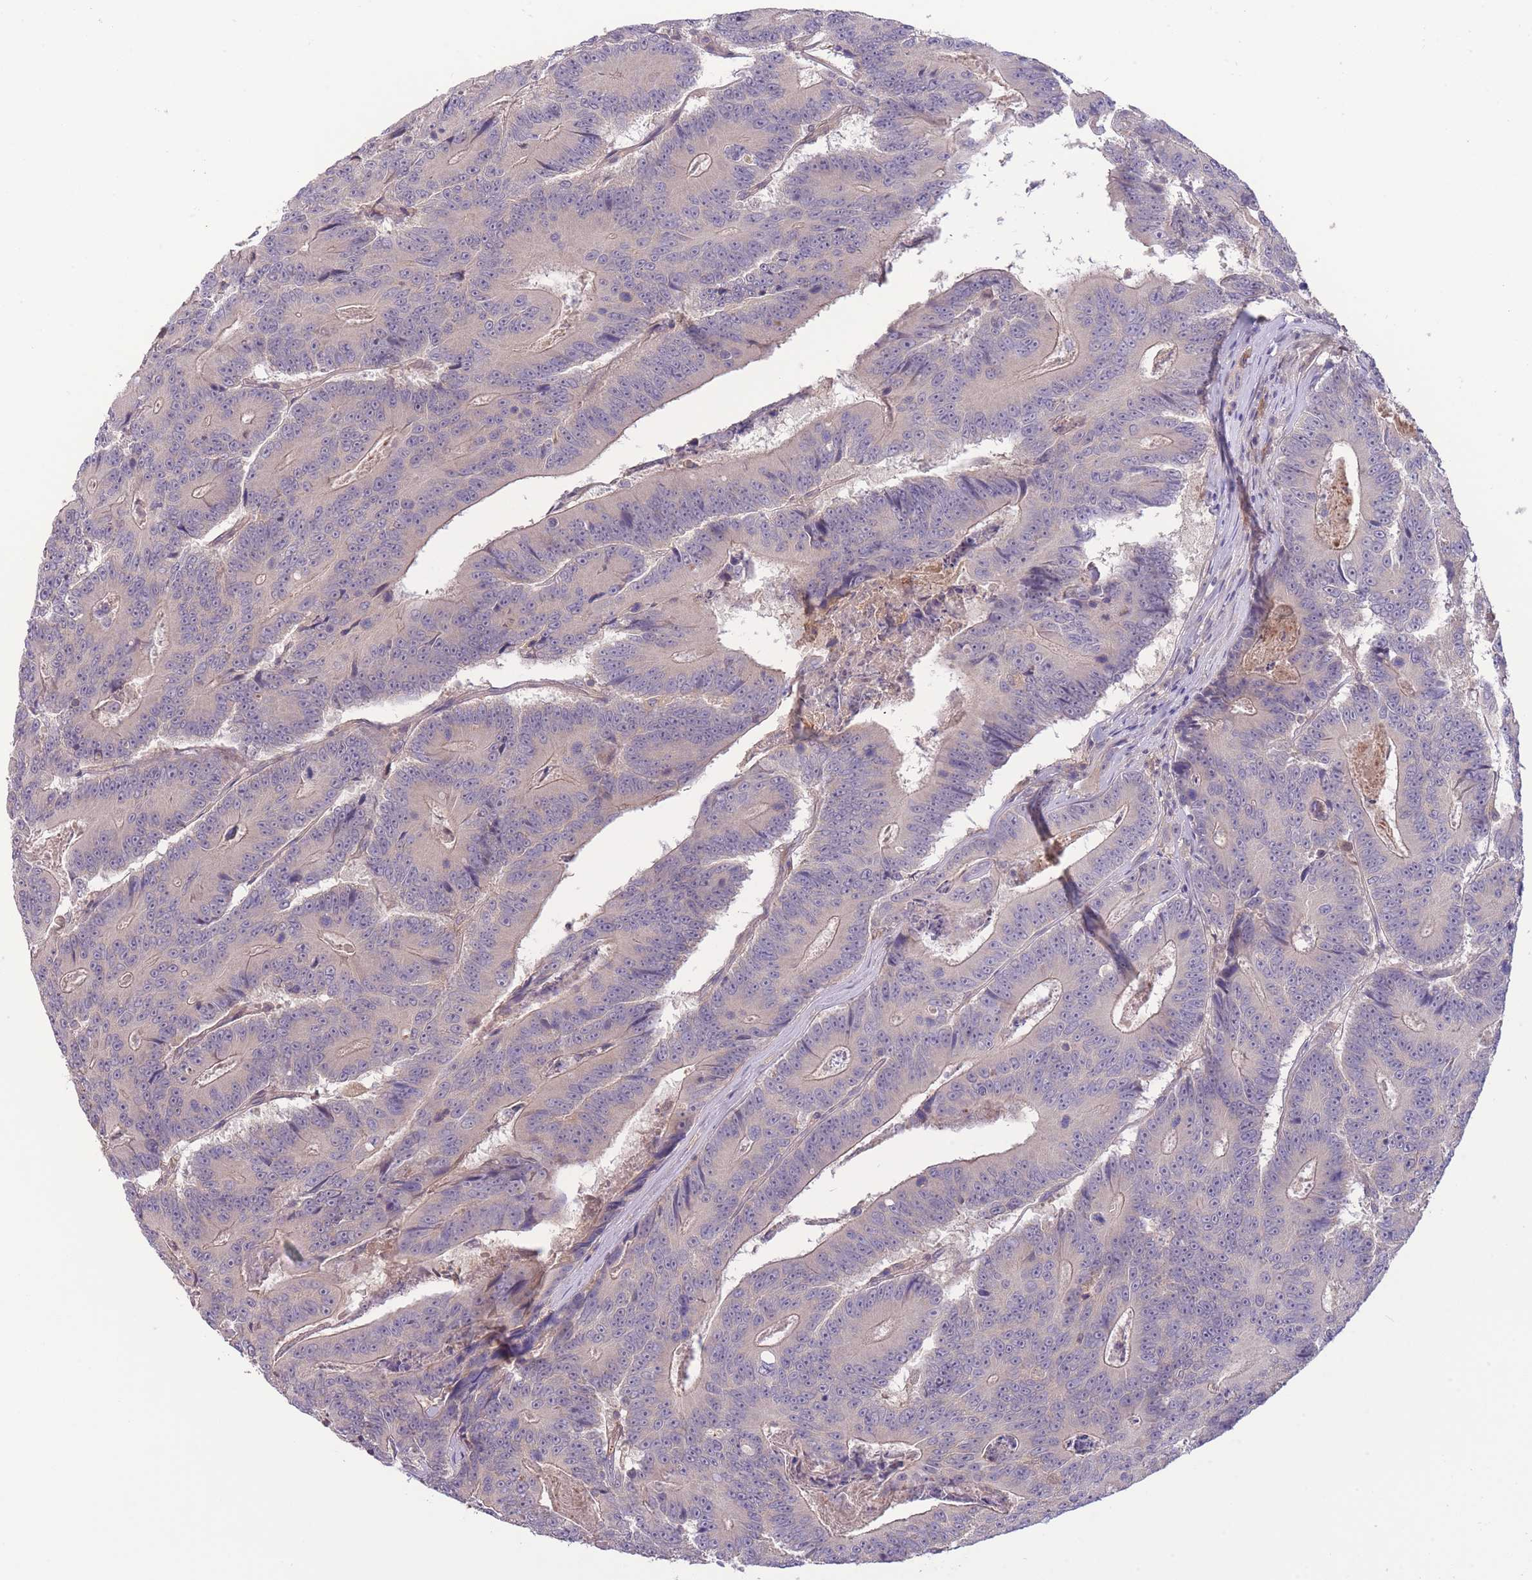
{"staining": {"intensity": "negative", "quantity": "none", "location": "none"}, "tissue": "colorectal cancer", "cell_type": "Tumor cells", "image_type": "cancer", "snomed": [{"axis": "morphology", "description": "Adenocarcinoma, NOS"}, {"axis": "topography", "description": "Colon"}], "caption": "Tumor cells are negative for brown protein staining in colorectal cancer (adenocarcinoma).", "gene": "ZNF304", "patient": {"sex": "male", "age": 83}}